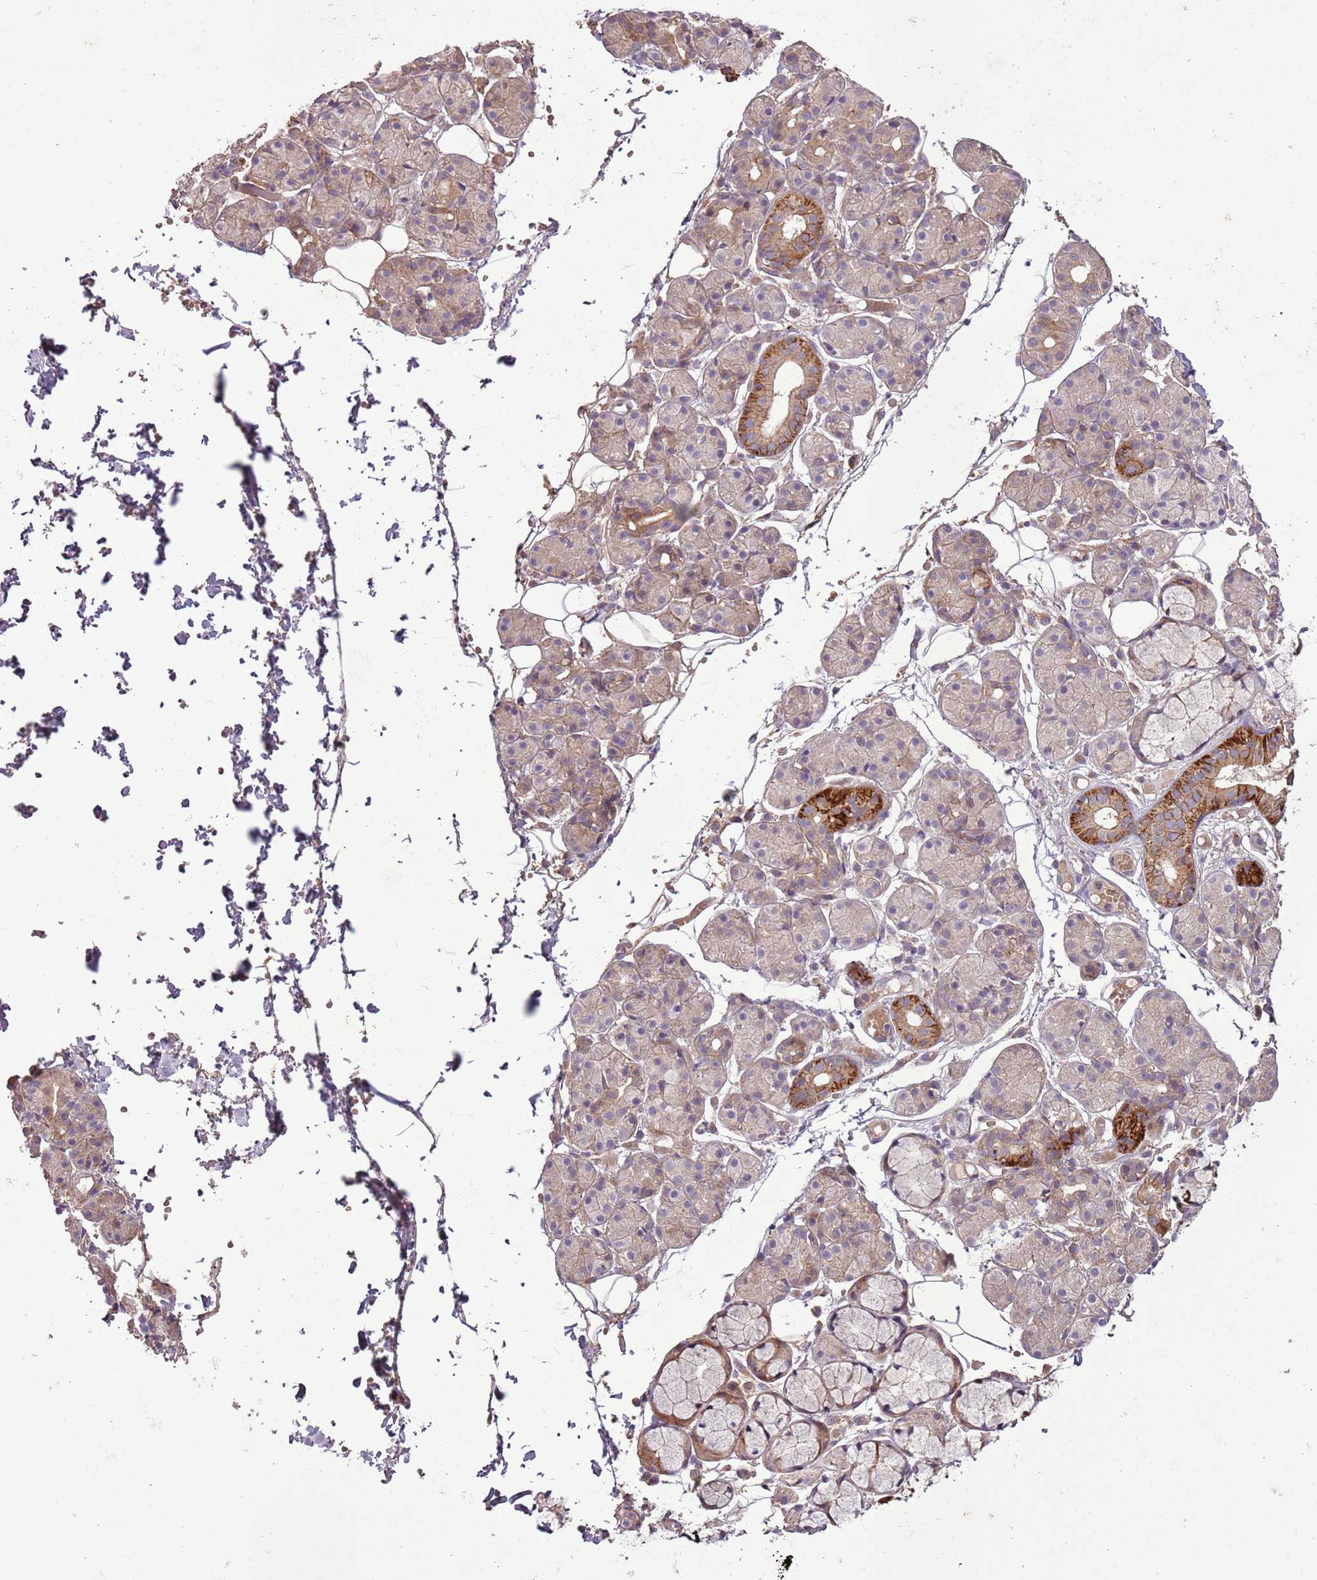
{"staining": {"intensity": "strong", "quantity": "<25%", "location": "cytoplasmic/membranous"}, "tissue": "salivary gland", "cell_type": "Glandular cells", "image_type": "normal", "snomed": [{"axis": "morphology", "description": "Normal tissue, NOS"}, {"axis": "topography", "description": "Salivary gland"}], "caption": "A medium amount of strong cytoplasmic/membranous positivity is present in about <25% of glandular cells in normal salivary gland.", "gene": "ANKRD24", "patient": {"sex": "male", "age": 63}}